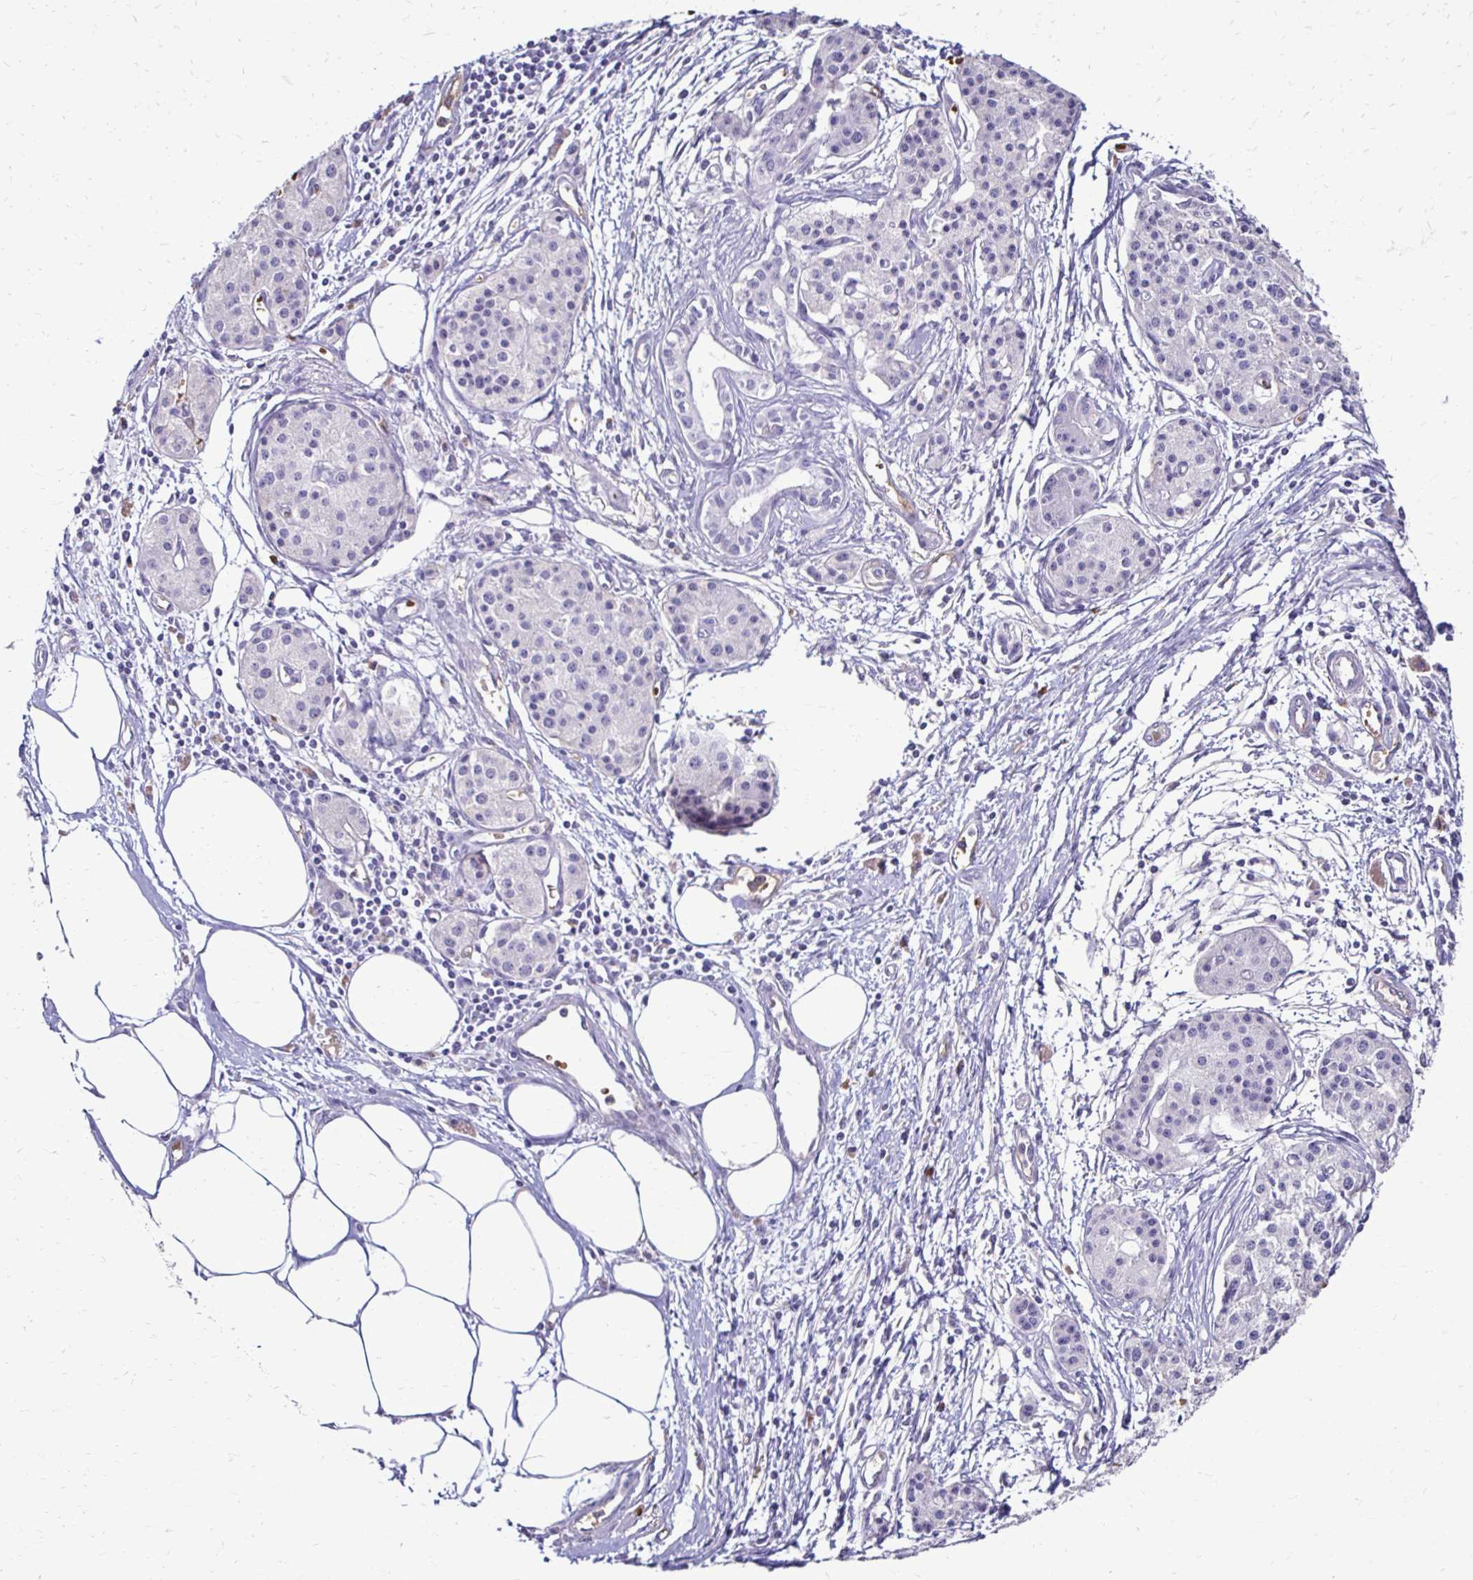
{"staining": {"intensity": "negative", "quantity": "none", "location": "none"}, "tissue": "pancreatic cancer", "cell_type": "Tumor cells", "image_type": "cancer", "snomed": [{"axis": "morphology", "description": "Adenocarcinoma, NOS"}, {"axis": "topography", "description": "Pancreas"}], "caption": "Adenocarcinoma (pancreatic) stained for a protein using immunohistochemistry displays no positivity tumor cells.", "gene": "RHBDL3", "patient": {"sex": "female", "age": 47}}